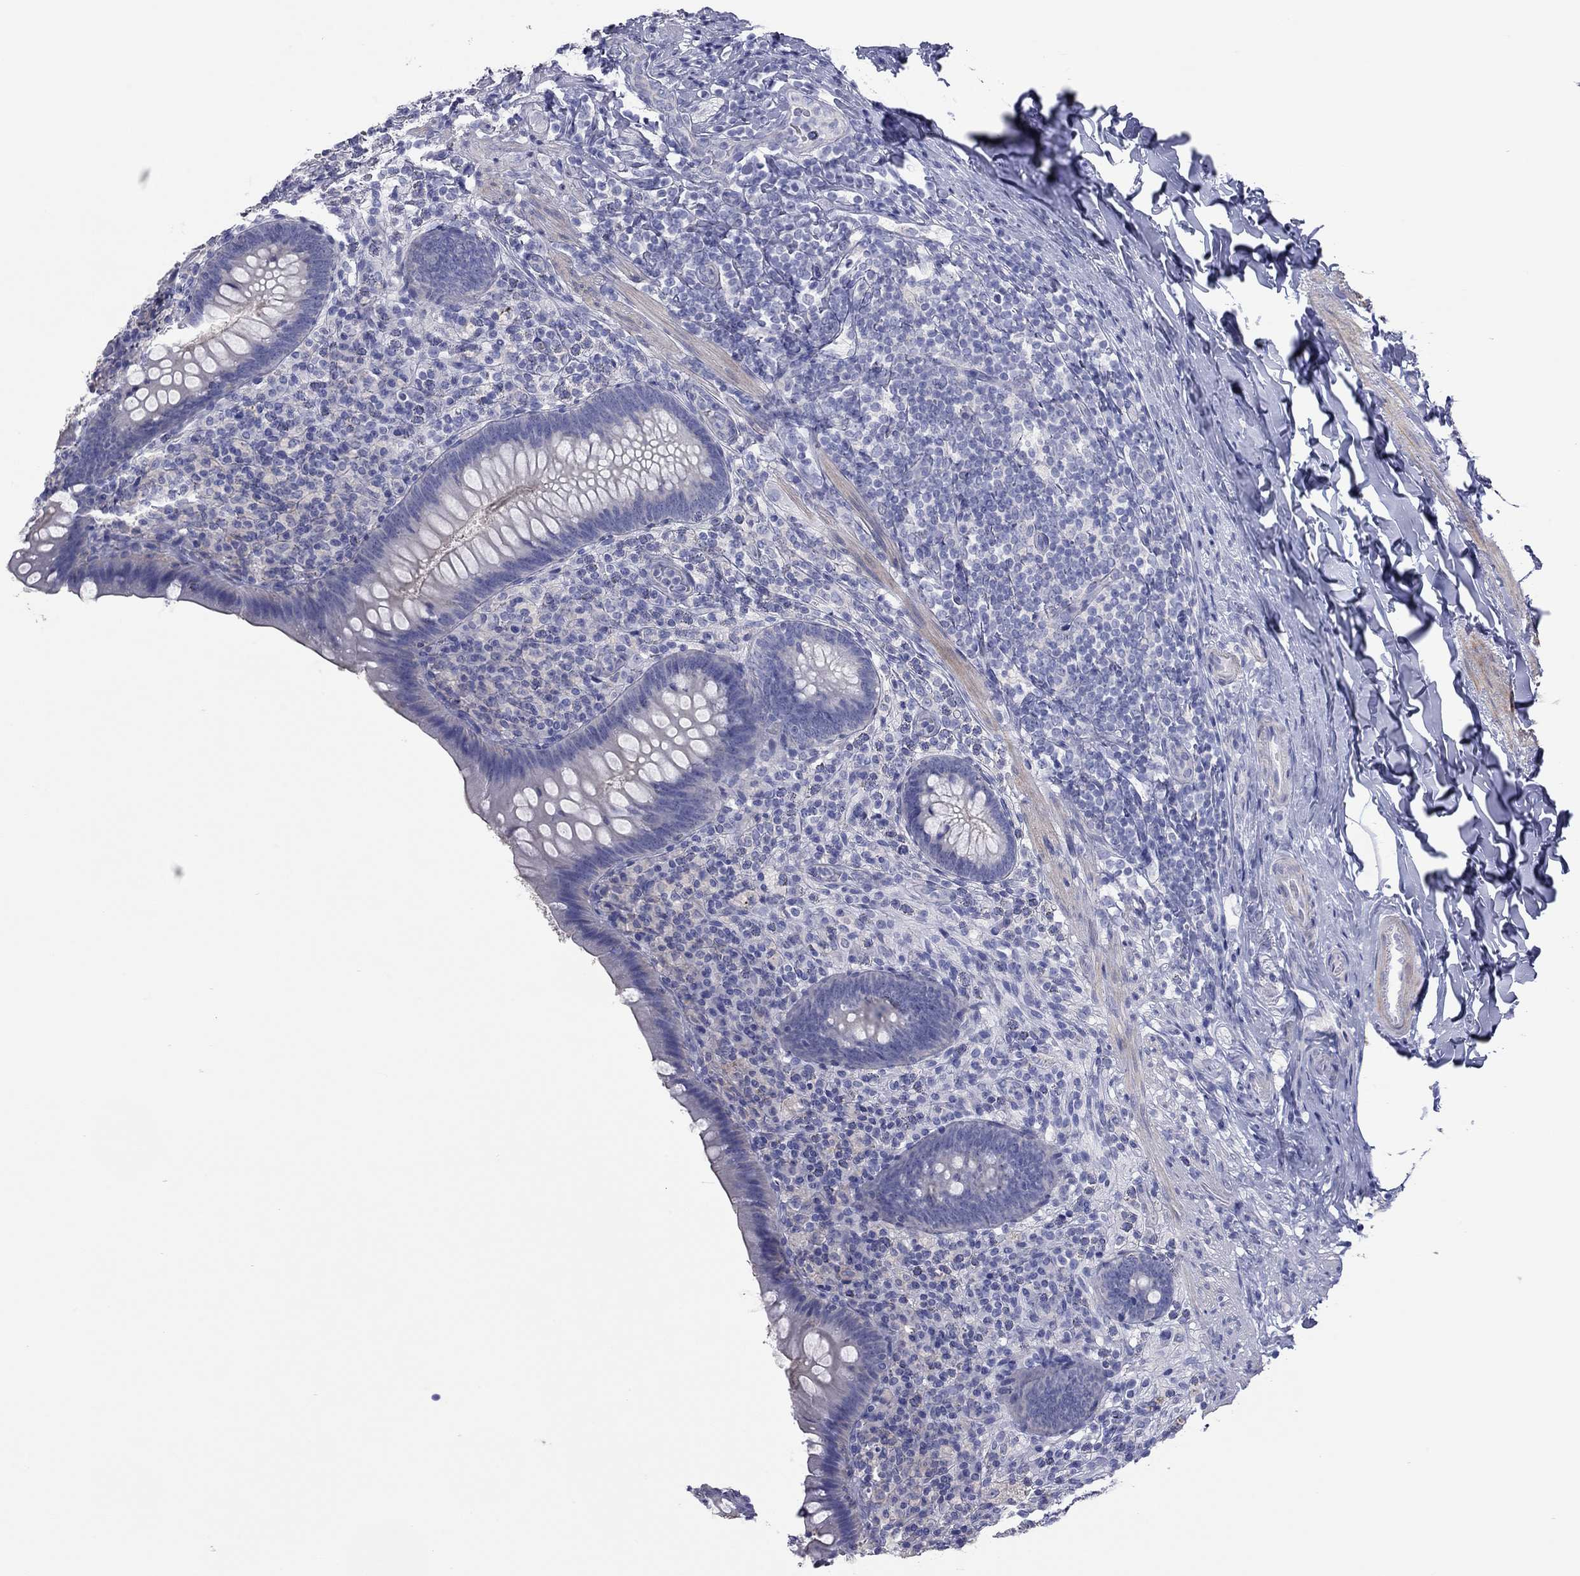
{"staining": {"intensity": "negative", "quantity": "none", "location": "none"}, "tissue": "appendix", "cell_type": "Glandular cells", "image_type": "normal", "snomed": [{"axis": "morphology", "description": "Normal tissue, NOS"}, {"axis": "topography", "description": "Appendix"}], "caption": "DAB immunohistochemical staining of benign human appendix demonstrates no significant positivity in glandular cells.", "gene": "ACTL7B", "patient": {"sex": "male", "age": 47}}